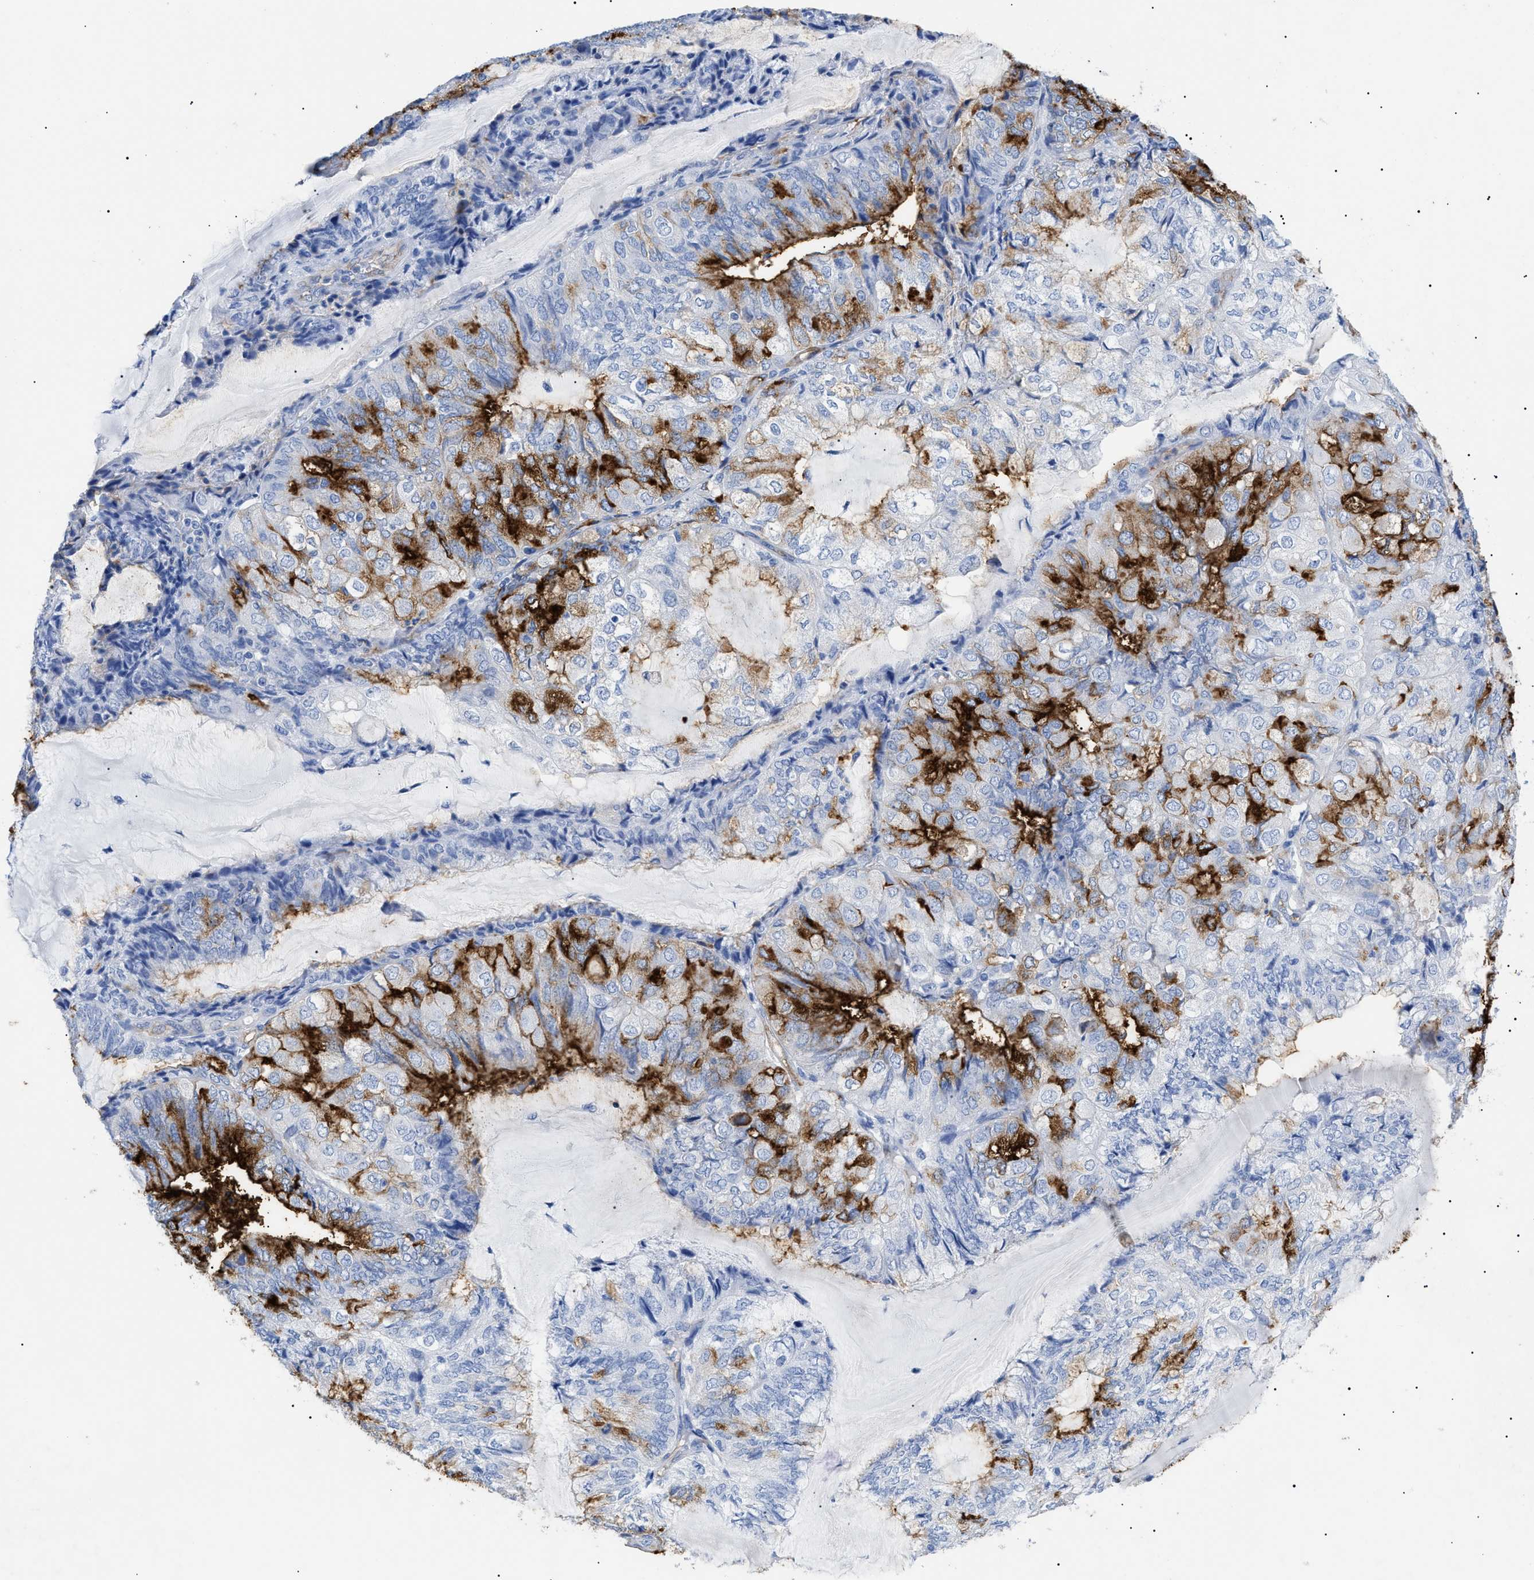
{"staining": {"intensity": "strong", "quantity": "25%-75%", "location": "cytoplasmic/membranous"}, "tissue": "endometrial cancer", "cell_type": "Tumor cells", "image_type": "cancer", "snomed": [{"axis": "morphology", "description": "Adenocarcinoma, NOS"}, {"axis": "topography", "description": "Endometrium"}], "caption": "Immunohistochemical staining of human endometrial adenocarcinoma reveals strong cytoplasmic/membranous protein positivity in about 25%-75% of tumor cells.", "gene": "PODXL", "patient": {"sex": "female", "age": 81}}